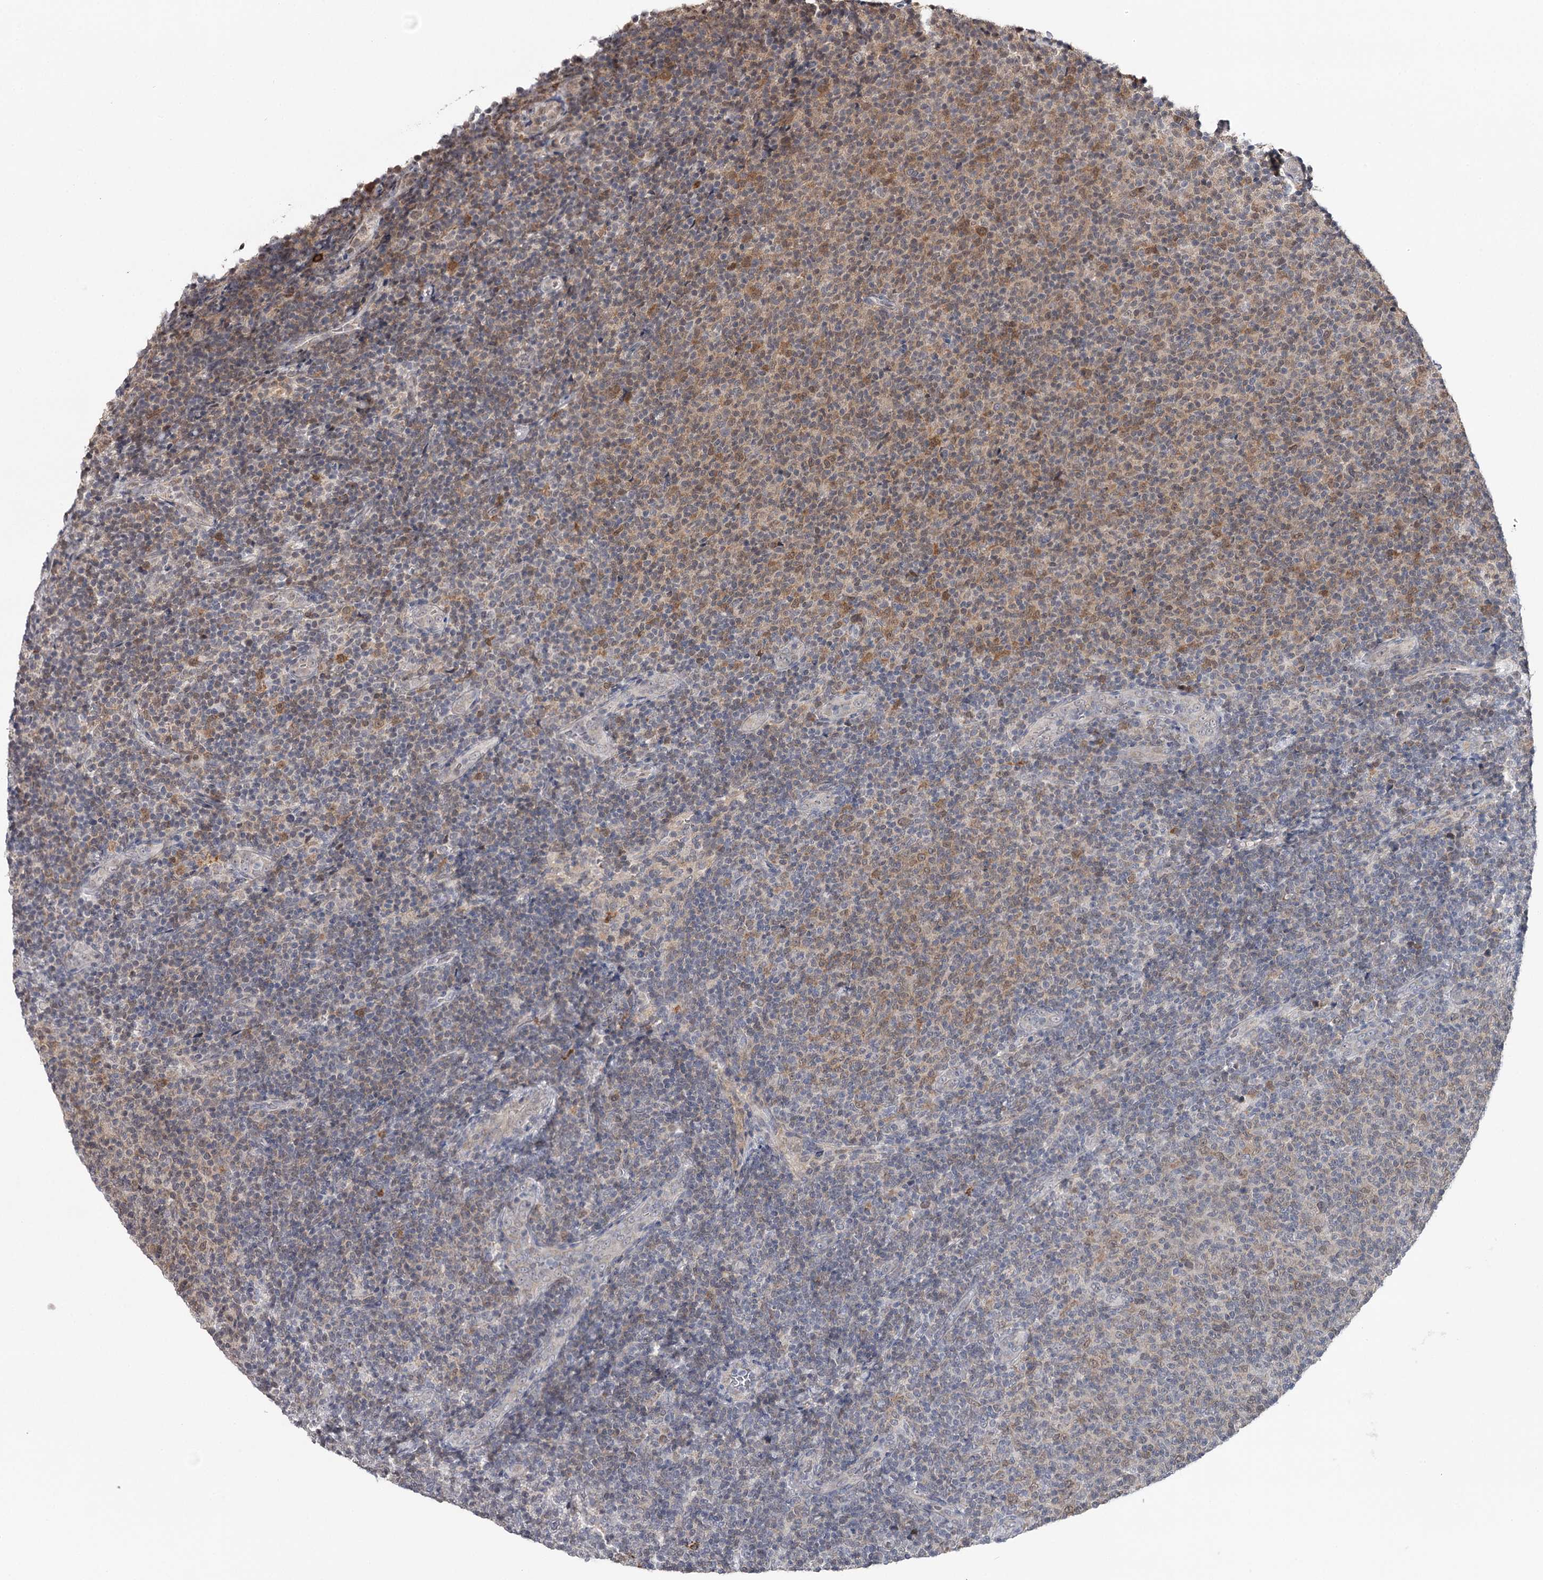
{"staining": {"intensity": "moderate", "quantity": "25%-75%", "location": "cytoplasmic/membranous"}, "tissue": "lymphoma", "cell_type": "Tumor cells", "image_type": "cancer", "snomed": [{"axis": "morphology", "description": "Malignant lymphoma, non-Hodgkin's type, Low grade"}, {"axis": "topography", "description": "Lymph node"}], "caption": "Immunohistochemical staining of malignant lymphoma, non-Hodgkin's type (low-grade) demonstrates medium levels of moderate cytoplasmic/membranous protein staining in approximately 25%-75% of tumor cells.", "gene": "GTSF1", "patient": {"sex": "male", "age": 66}}